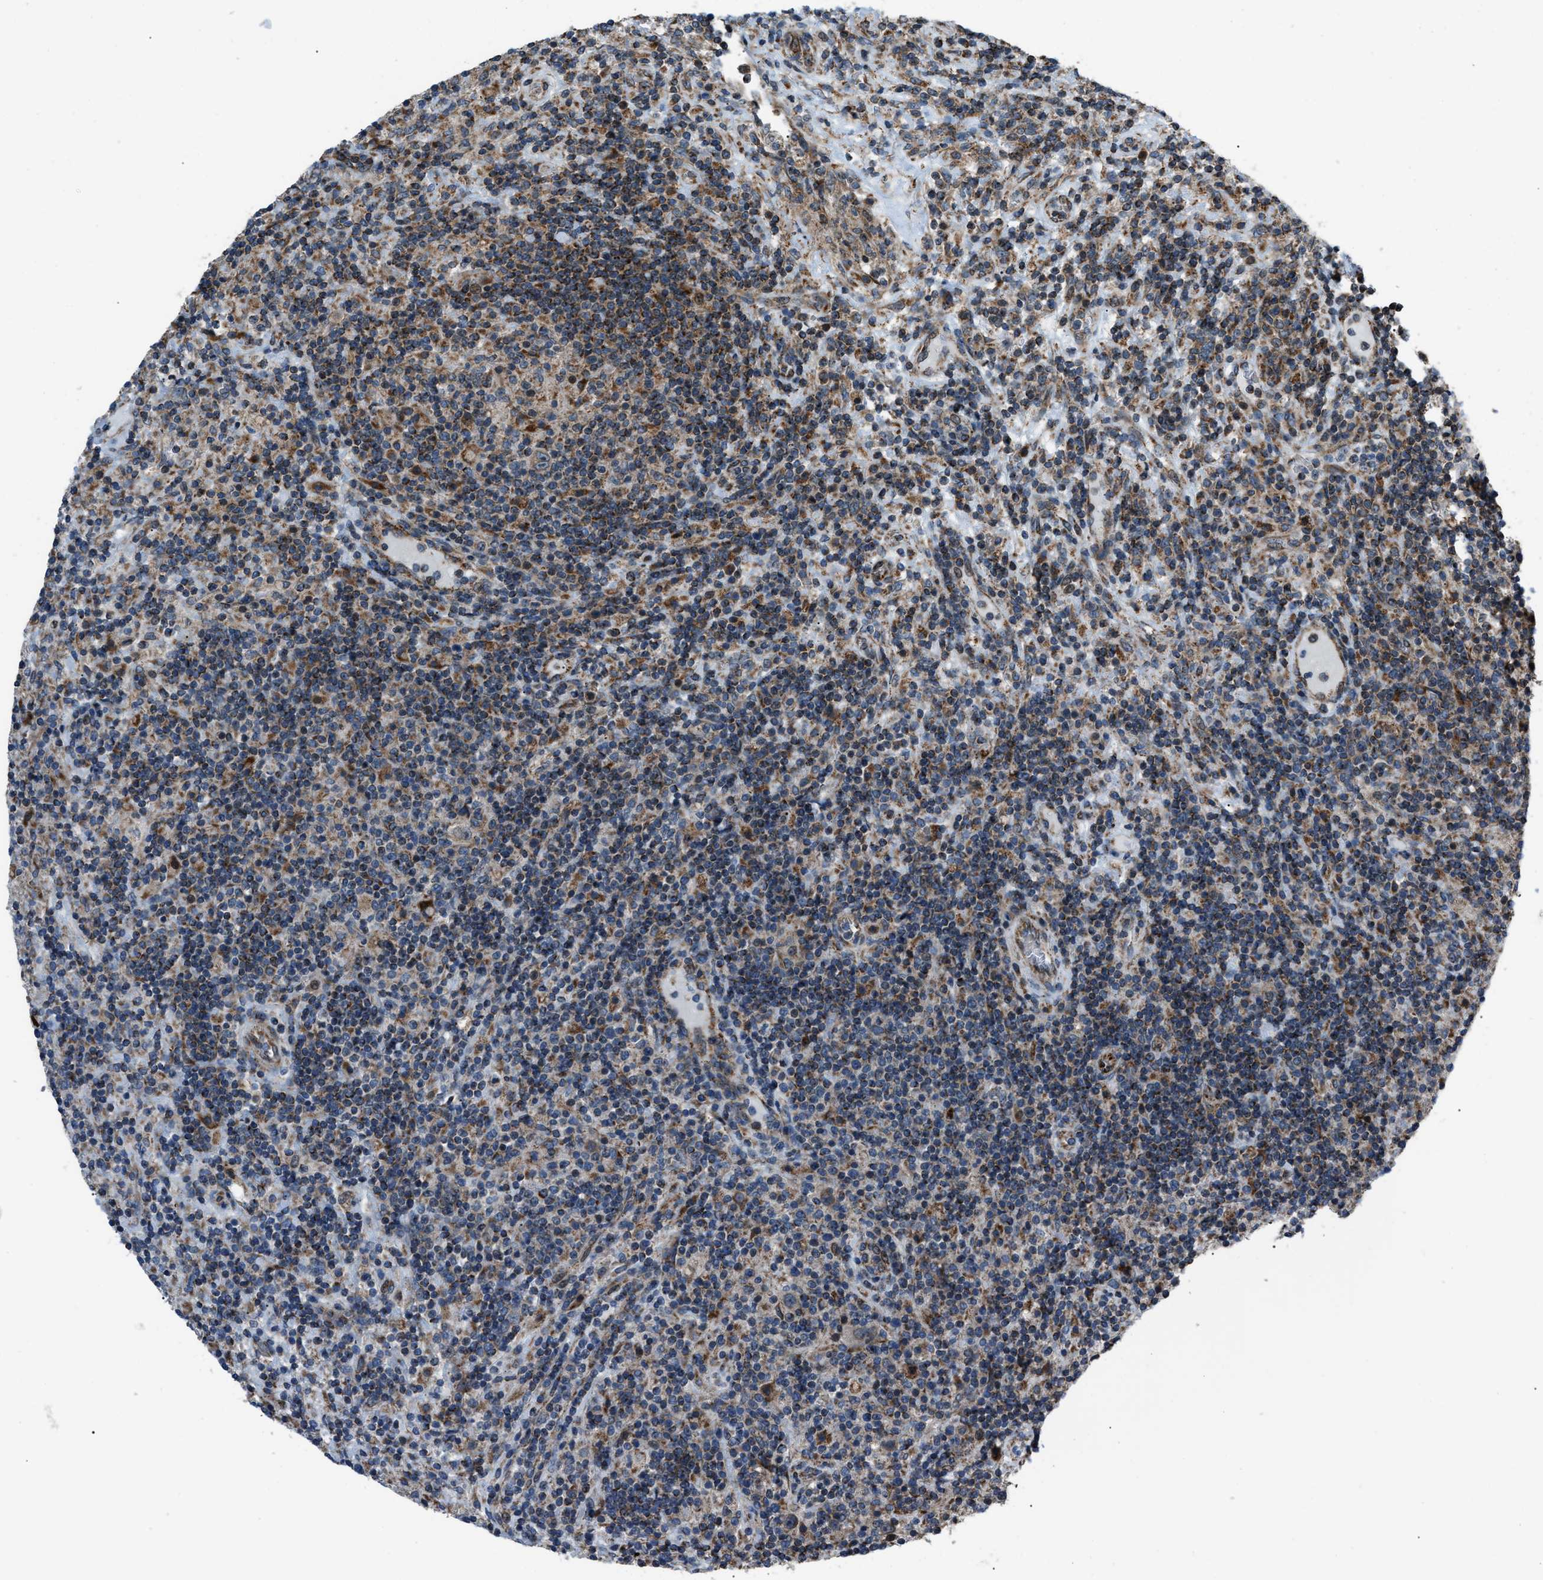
{"staining": {"intensity": "weak", "quantity": "<25%", "location": "cytoplasmic/membranous"}, "tissue": "lymphoma", "cell_type": "Tumor cells", "image_type": "cancer", "snomed": [{"axis": "morphology", "description": "Hodgkin's disease, NOS"}, {"axis": "topography", "description": "Lymph node"}], "caption": "Tumor cells are negative for protein expression in human Hodgkin's disease.", "gene": "AGO2", "patient": {"sex": "male", "age": 70}}